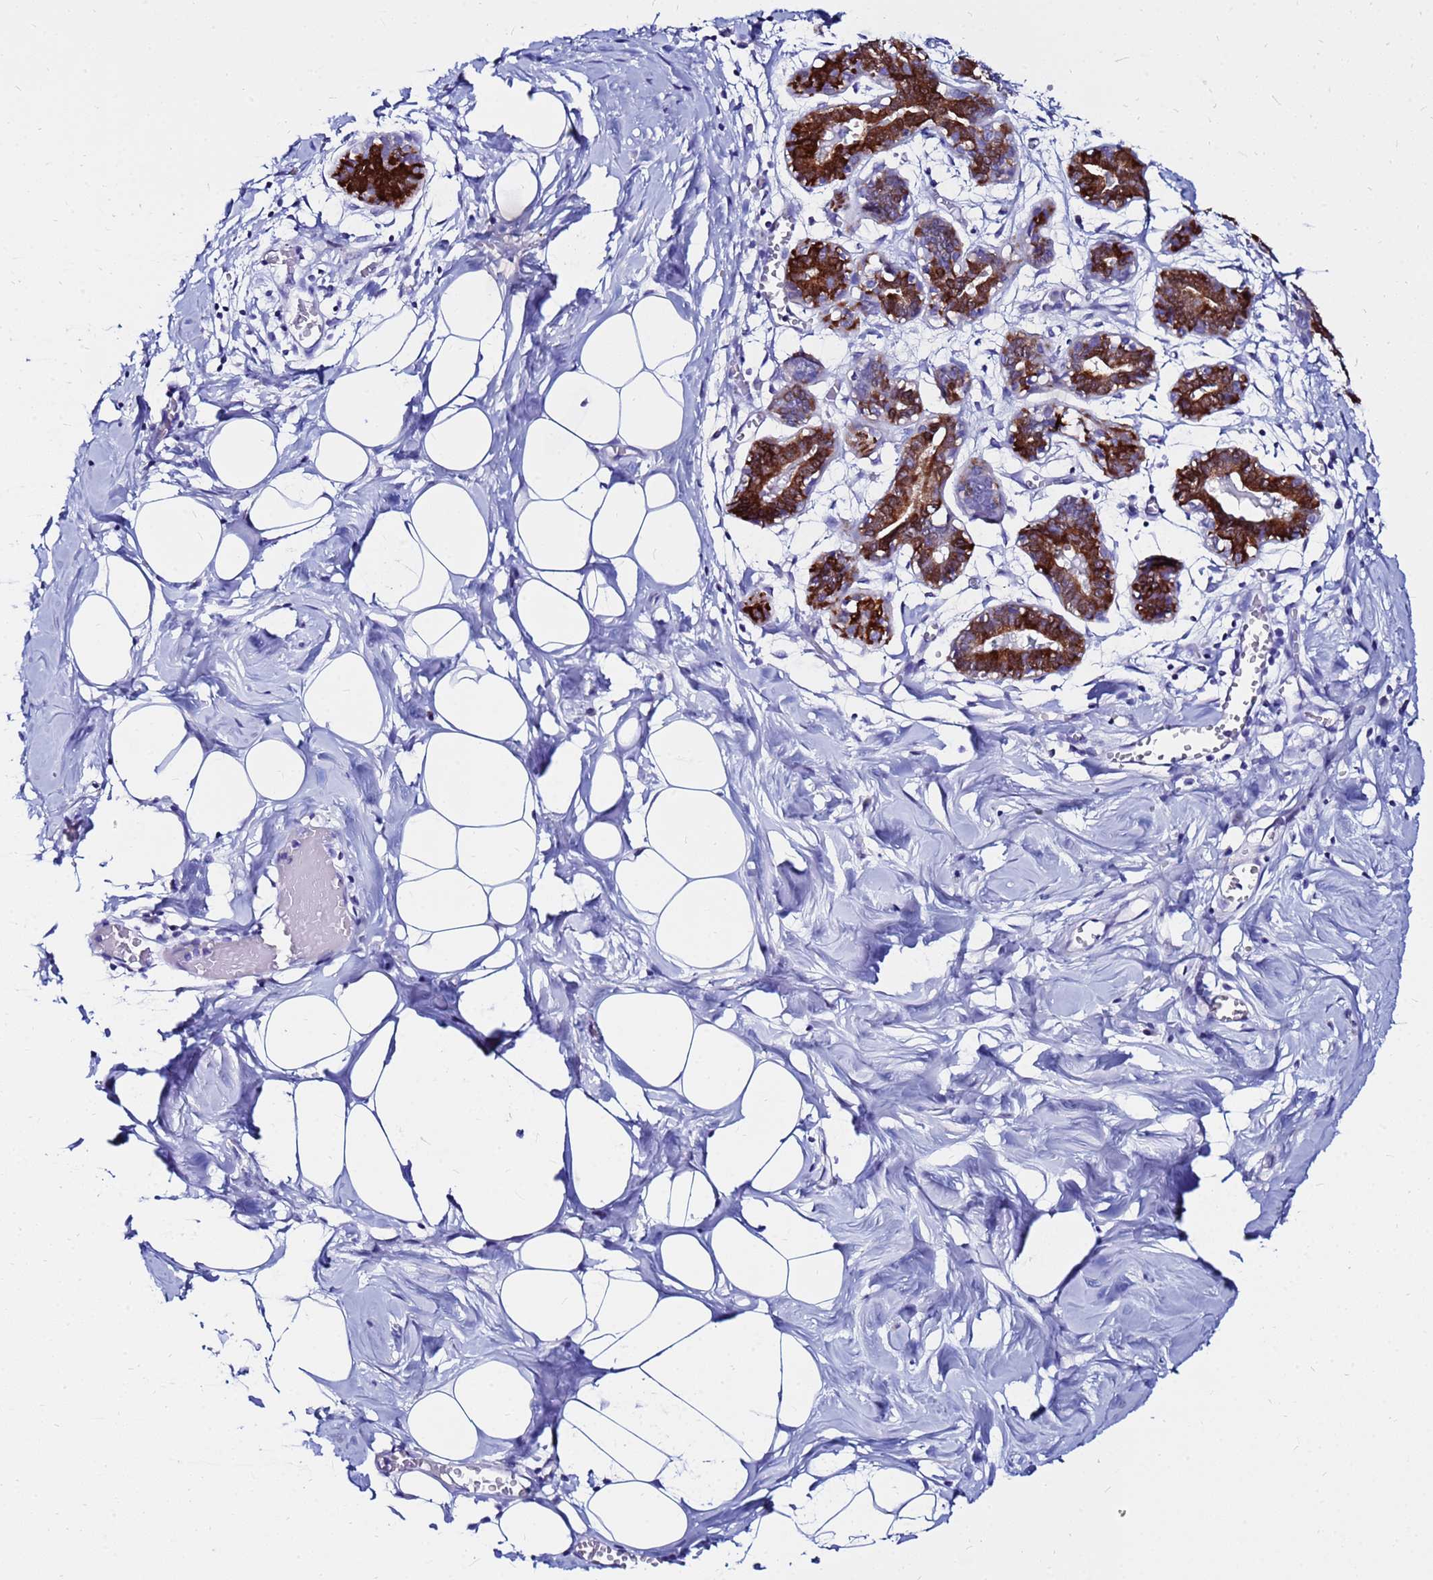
{"staining": {"intensity": "negative", "quantity": "none", "location": "none"}, "tissue": "breast", "cell_type": "Adipocytes", "image_type": "normal", "snomed": [{"axis": "morphology", "description": "Normal tissue, NOS"}, {"axis": "topography", "description": "Breast"}], "caption": "IHC image of benign human breast stained for a protein (brown), which displays no expression in adipocytes. Nuclei are stained in blue.", "gene": "PPP1R14C", "patient": {"sex": "female", "age": 27}}